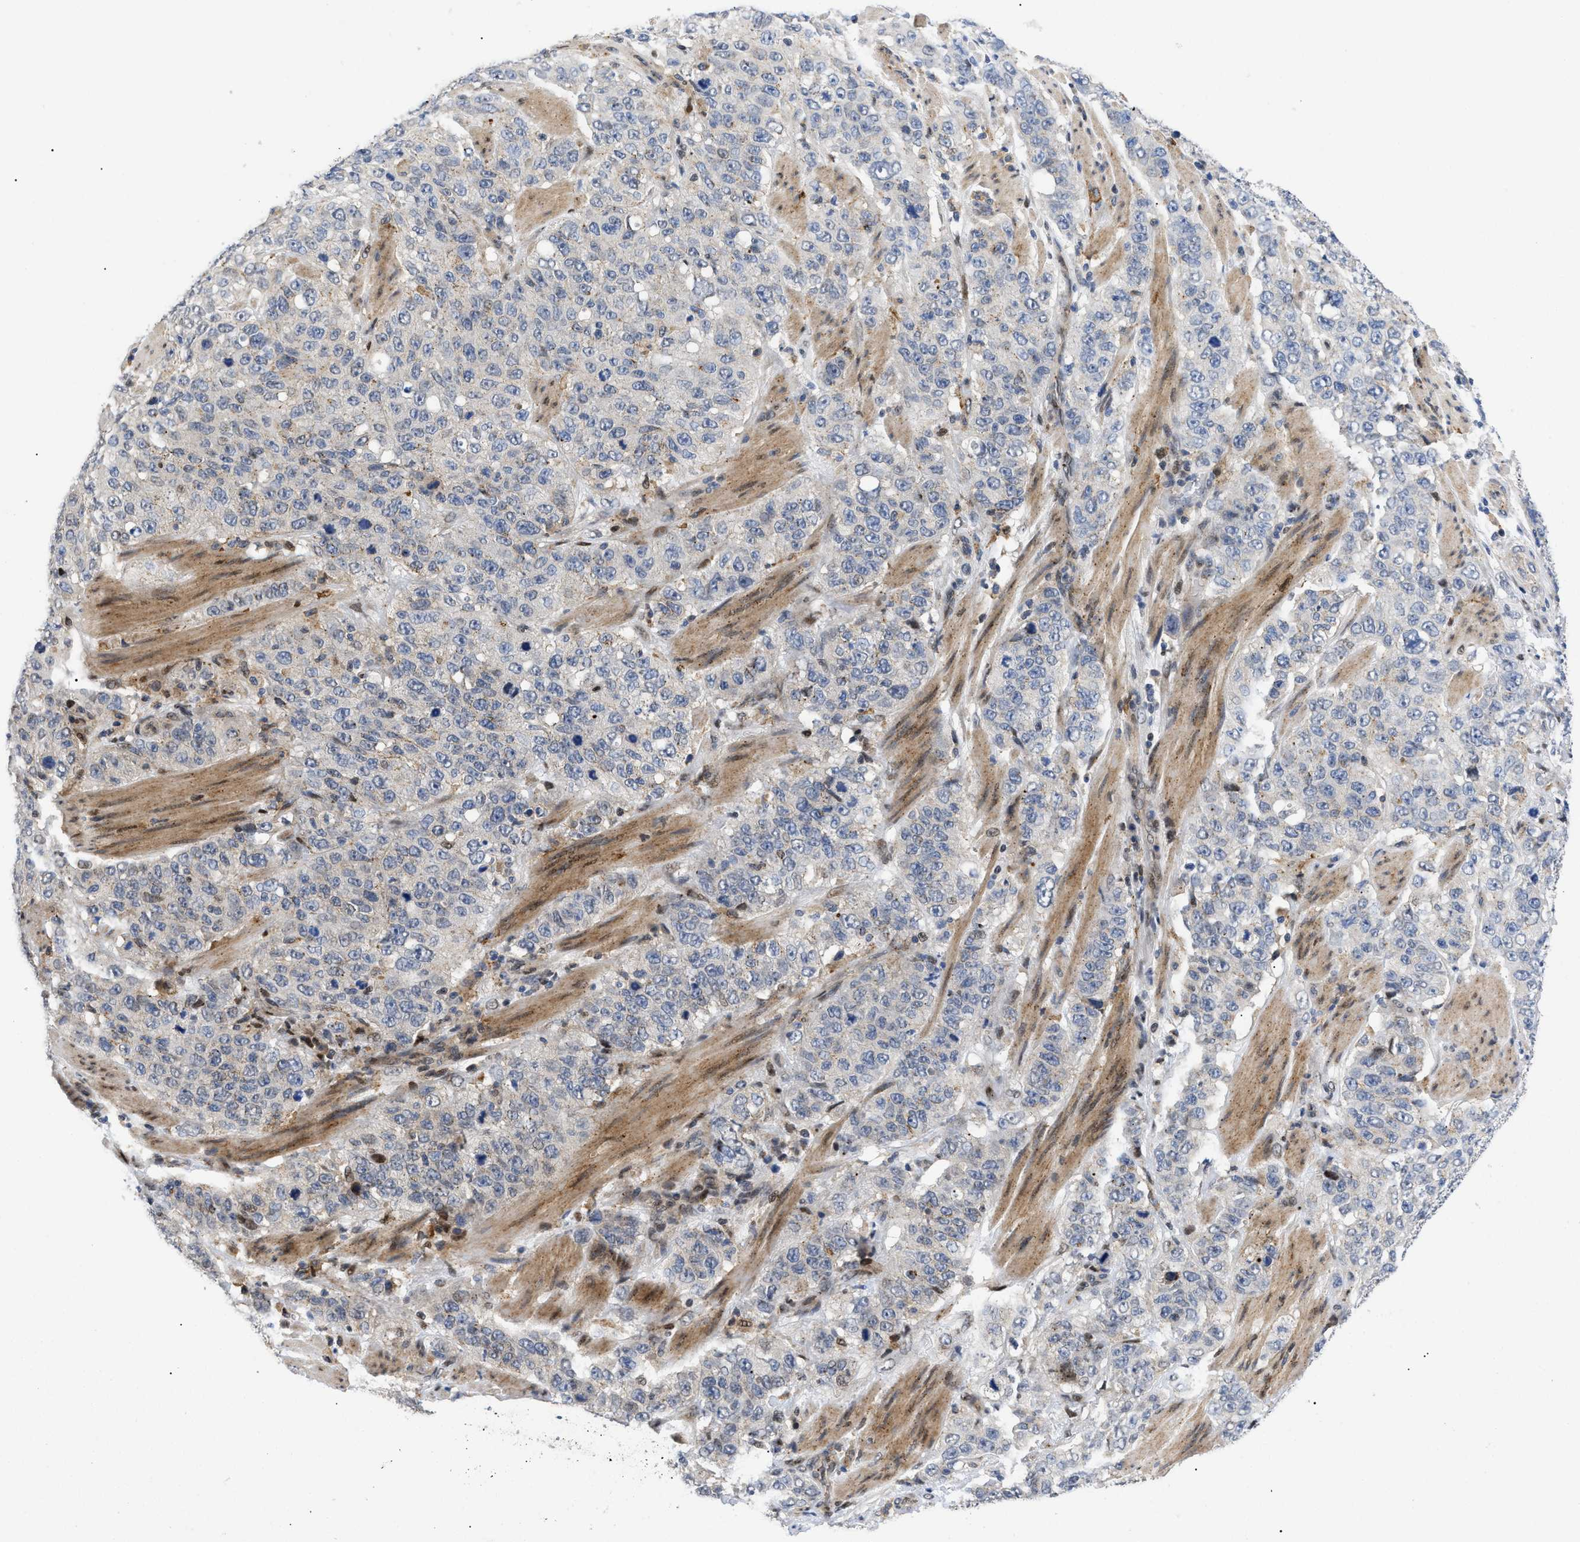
{"staining": {"intensity": "negative", "quantity": "none", "location": "none"}, "tissue": "stomach cancer", "cell_type": "Tumor cells", "image_type": "cancer", "snomed": [{"axis": "morphology", "description": "Adenocarcinoma, NOS"}, {"axis": "topography", "description": "Stomach"}], "caption": "The immunohistochemistry (IHC) micrograph has no significant staining in tumor cells of adenocarcinoma (stomach) tissue.", "gene": "SFXN5", "patient": {"sex": "male", "age": 48}}